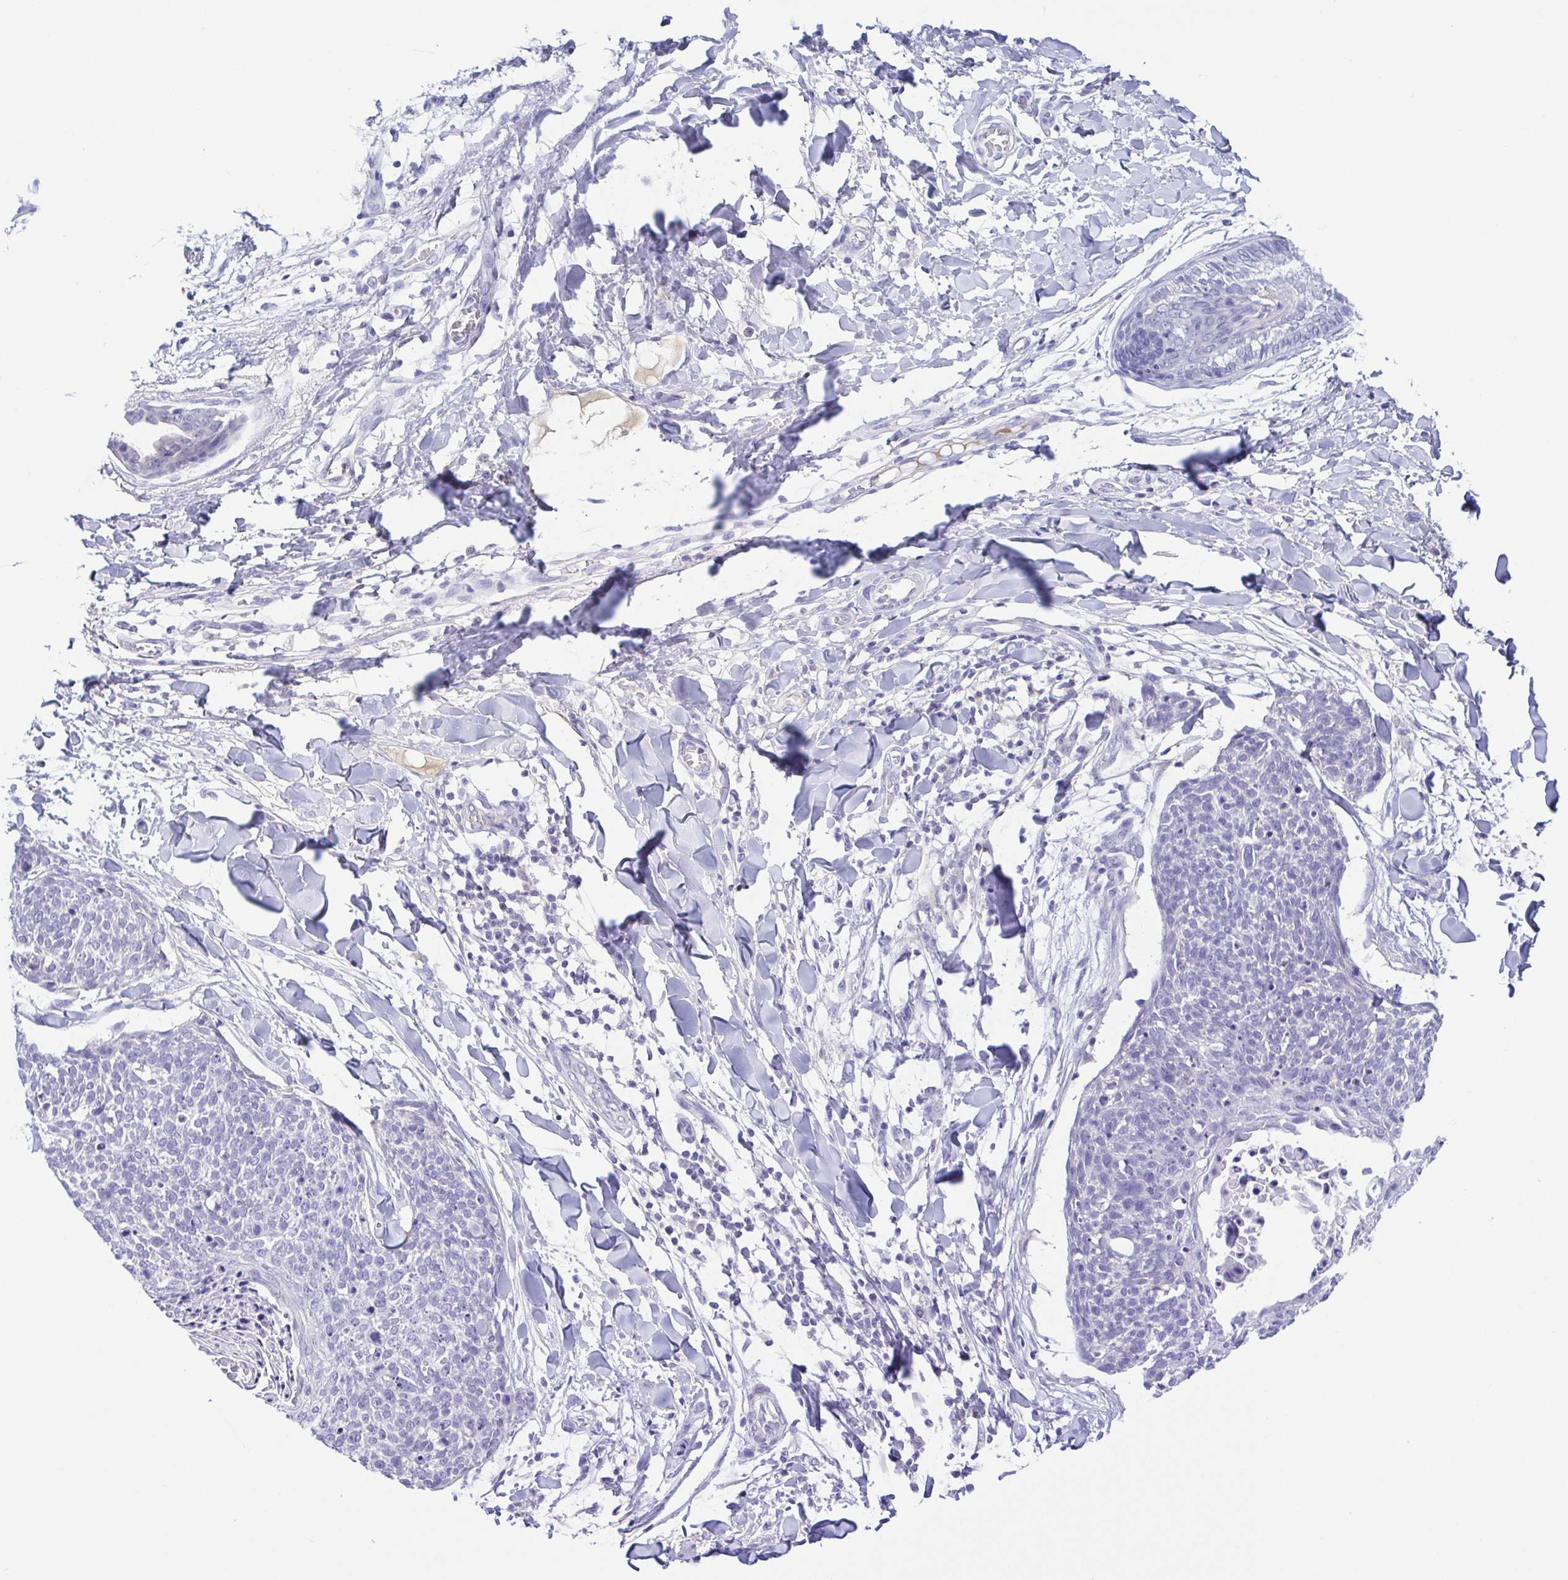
{"staining": {"intensity": "negative", "quantity": "none", "location": "none"}, "tissue": "skin cancer", "cell_type": "Tumor cells", "image_type": "cancer", "snomed": [{"axis": "morphology", "description": "Squamous cell carcinoma, NOS"}, {"axis": "topography", "description": "Skin"}, {"axis": "topography", "description": "Vulva"}], "caption": "Immunohistochemical staining of human skin squamous cell carcinoma demonstrates no significant staining in tumor cells. (IHC, brightfield microscopy, high magnification).", "gene": "A1BG", "patient": {"sex": "female", "age": 75}}